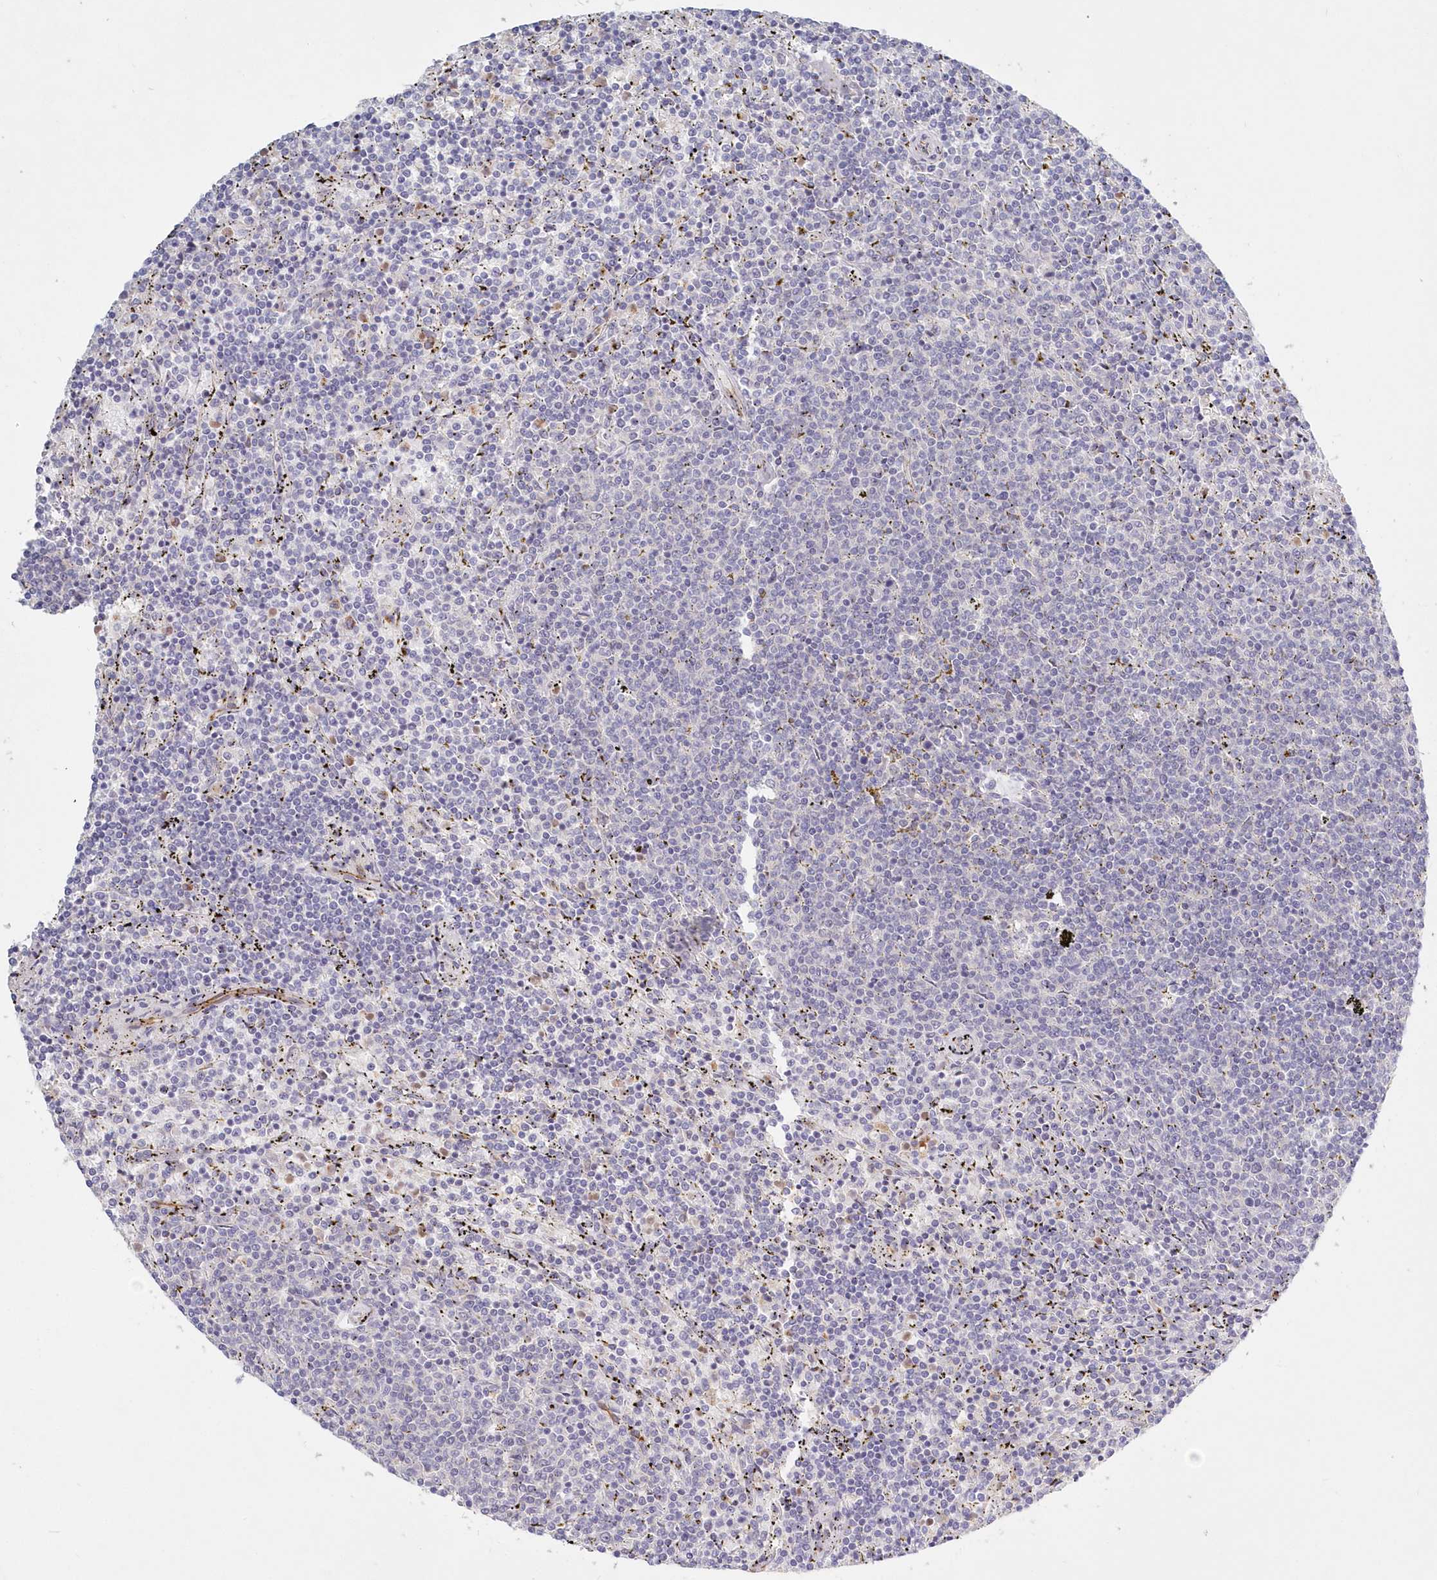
{"staining": {"intensity": "negative", "quantity": "none", "location": "none"}, "tissue": "lymphoma", "cell_type": "Tumor cells", "image_type": "cancer", "snomed": [{"axis": "morphology", "description": "Malignant lymphoma, non-Hodgkin's type, Low grade"}, {"axis": "topography", "description": "Spleen"}], "caption": "Low-grade malignant lymphoma, non-Hodgkin's type was stained to show a protein in brown. There is no significant staining in tumor cells. (Brightfield microscopy of DAB (3,3'-diaminobenzidine) IHC at high magnification).", "gene": "KATNA1", "patient": {"sex": "female", "age": 50}}